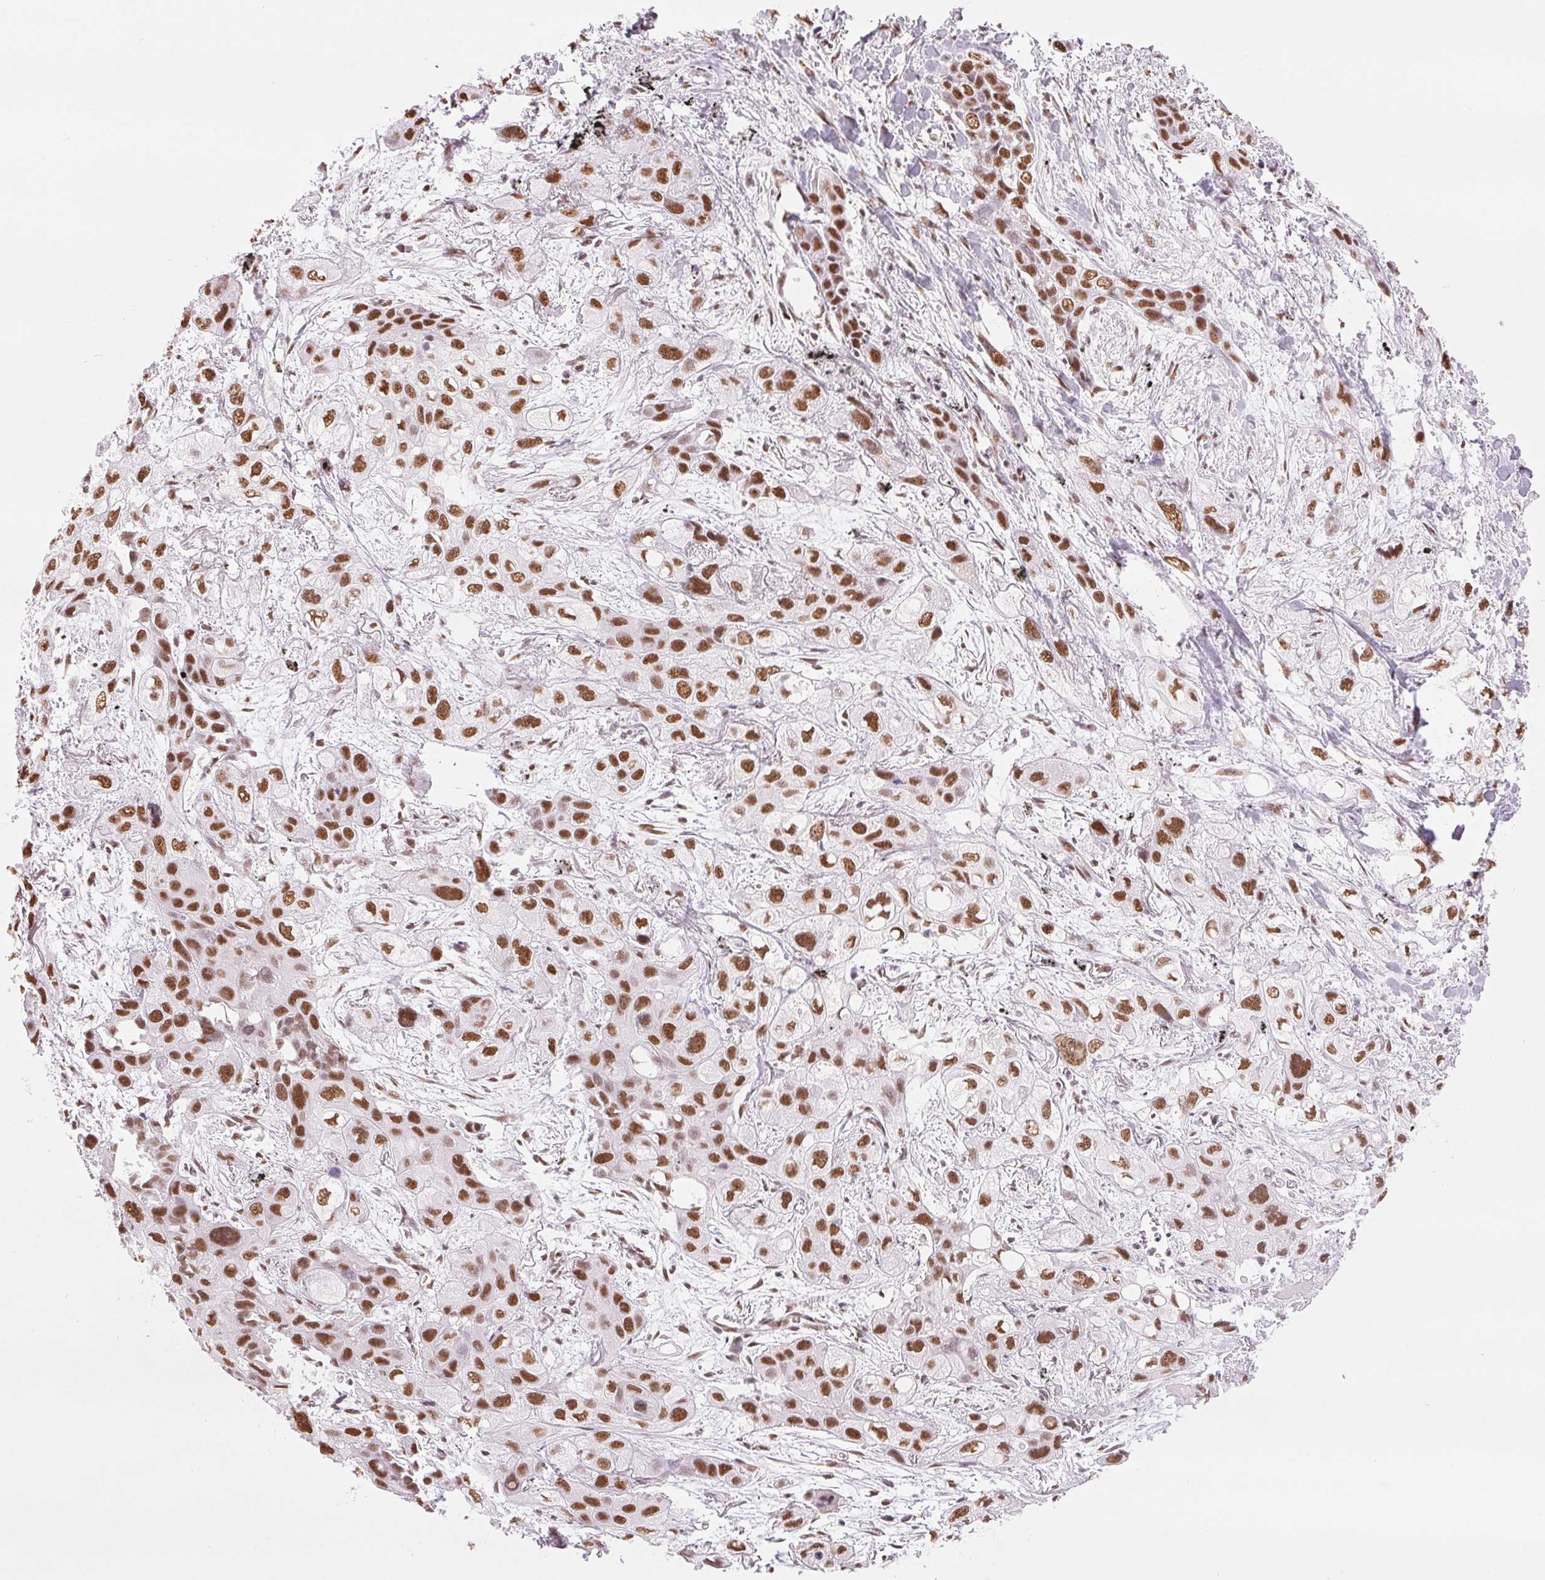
{"staining": {"intensity": "moderate", "quantity": ">75%", "location": "nuclear"}, "tissue": "lung cancer", "cell_type": "Tumor cells", "image_type": "cancer", "snomed": [{"axis": "morphology", "description": "Squamous cell carcinoma, NOS"}, {"axis": "morphology", "description": "Squamous cell carcinoma, metastatic, NOS"}, {"axis": "topography", "description": "Lung"}], "caption": "Protein analysis of lung cancer (metastatic squamous cell carcinoma) tissue shows moderate nuclear positivity in approximately >75% of tumor cells.", "gene": "ZFR2", "patient": {"sex": "male", "age": 59}}